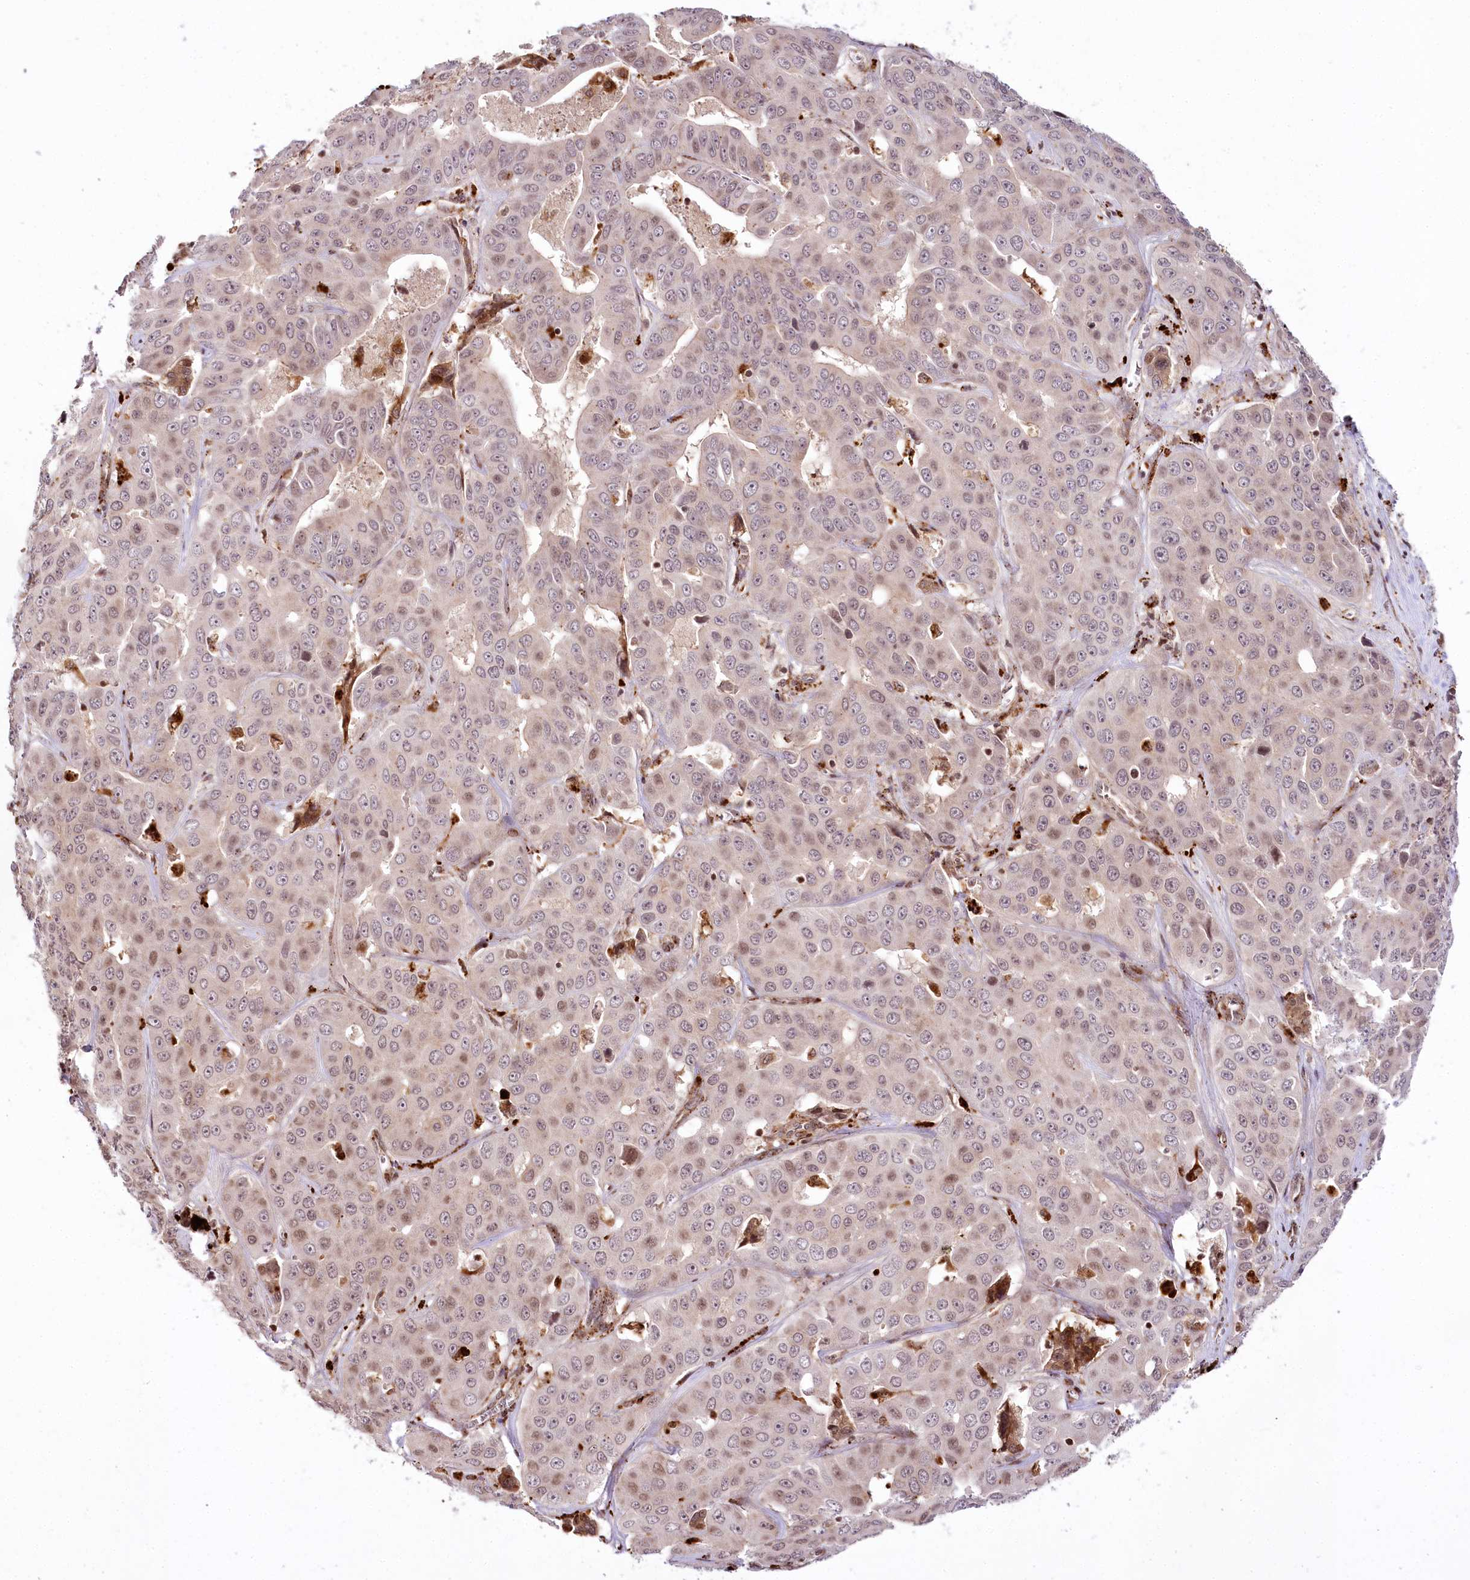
{"staining": {"intensity": "weak", "quantity": "<25%", "location": "nuclear"}, "tissue": "liver cancer", "cell_type": "Tumor cells", "image_type": "cancer", "snomed": [{"axis": "morphology", "description": "Cholangiocarcinoma"}, {"axis": "topography", "description": "Liver"}], "caption": "An image of human liver cancer is negative for staining in tumor cells. (DAB IHC with hematoxylin counter stain).", "gene": "HOXC8", "patient": {"sex": "female", "age": 52}}